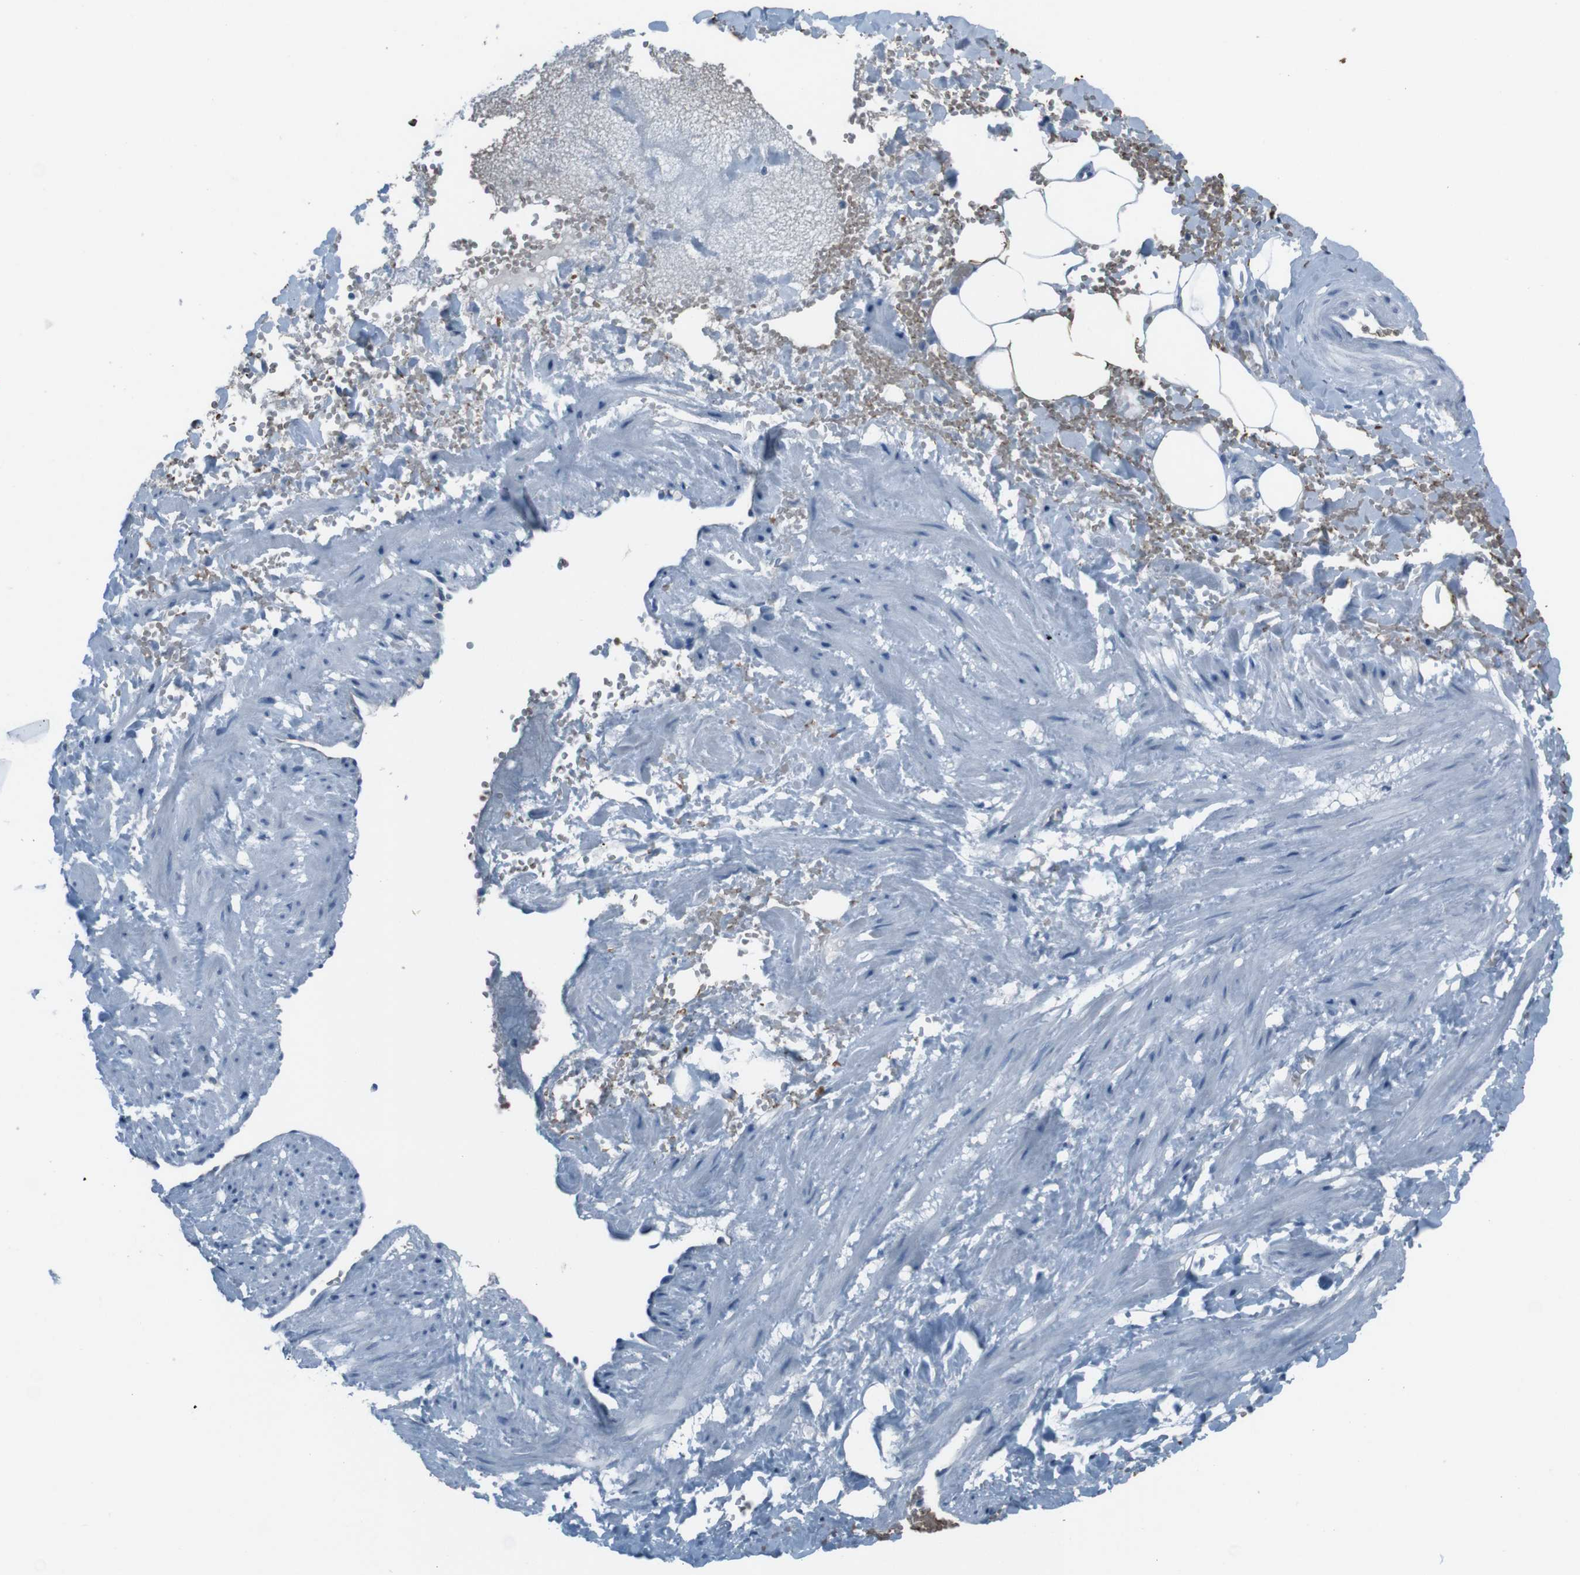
{"staining": {"intensity": "negative", "quantity": "none", "location": "none"}, "tissue": "adipose tissue", "cell_type": "Adipocytes", "image_type": "normal", "snomed": [{"axis": "morphology", "description": "Normal tissue, NOS"}, {"axis": "topography", "description": "Soft tissue"}, {"axis": "topography", "description": "Vascular tissue"}], "caption": "IHC of normal human adipose tissue reveals no staining in adipocytes.", "gene": "ST6GAL1", "patient": {"sex": "female", "age": 35}}